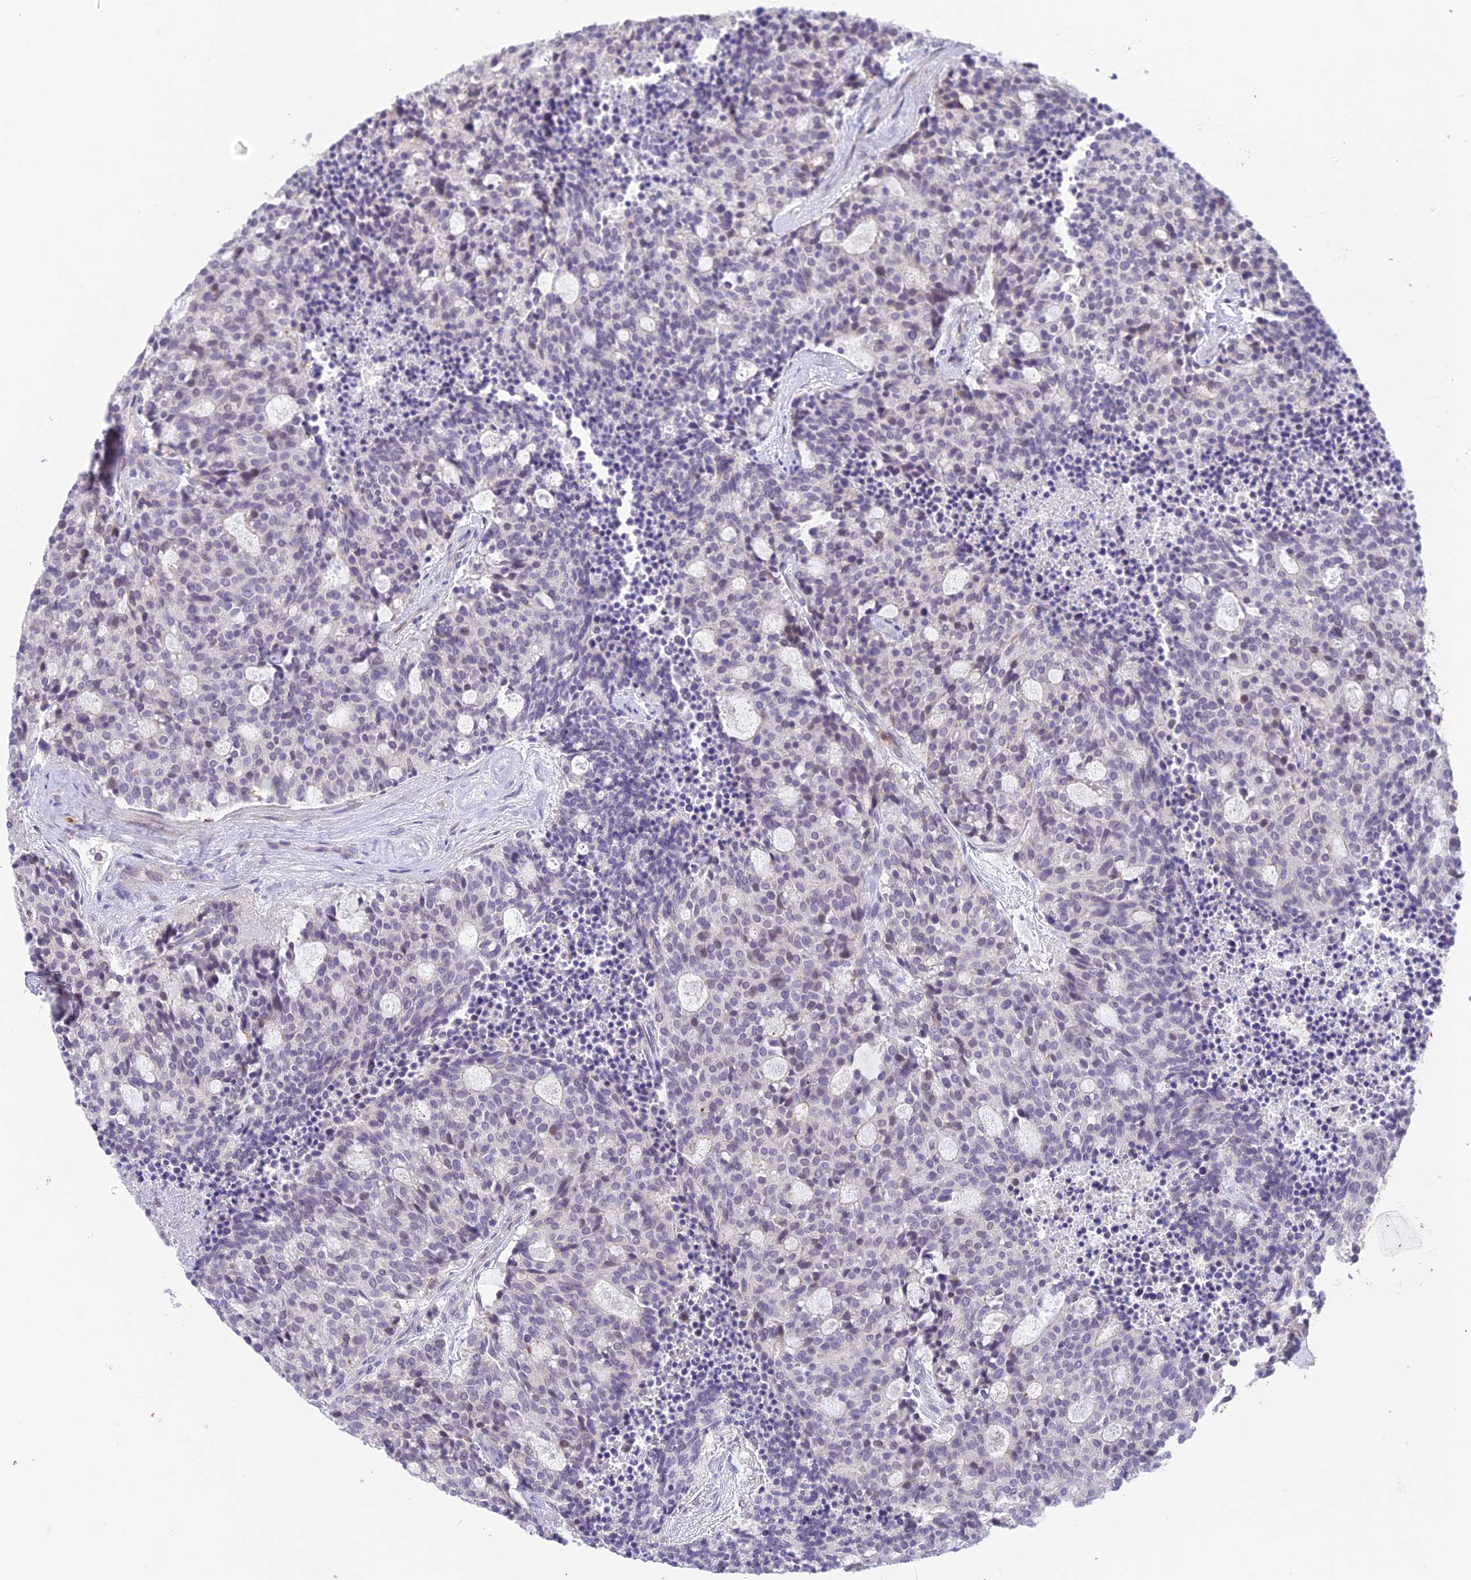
{"staining": {"intensity": "negative", "quantity": "none", "location": "none"}, "tissue": "carcinoid", "cell_type": "Tumor cells", "image_type": "cancer", "snomed": [{"axis": "morphology", "description": "Carcinoid, malignant, NOS"}, {"axis": "topography", "description": "Pancreas"}], "caption": "Immunohistochemical staining of human carcinoid exhibits no significant expression in tumor cells. (DAB (3,3'-diaminobenzidine) IHC, high magnification).", "gene": "BMT2", "patient": {"sex": "female", "age": 54}}